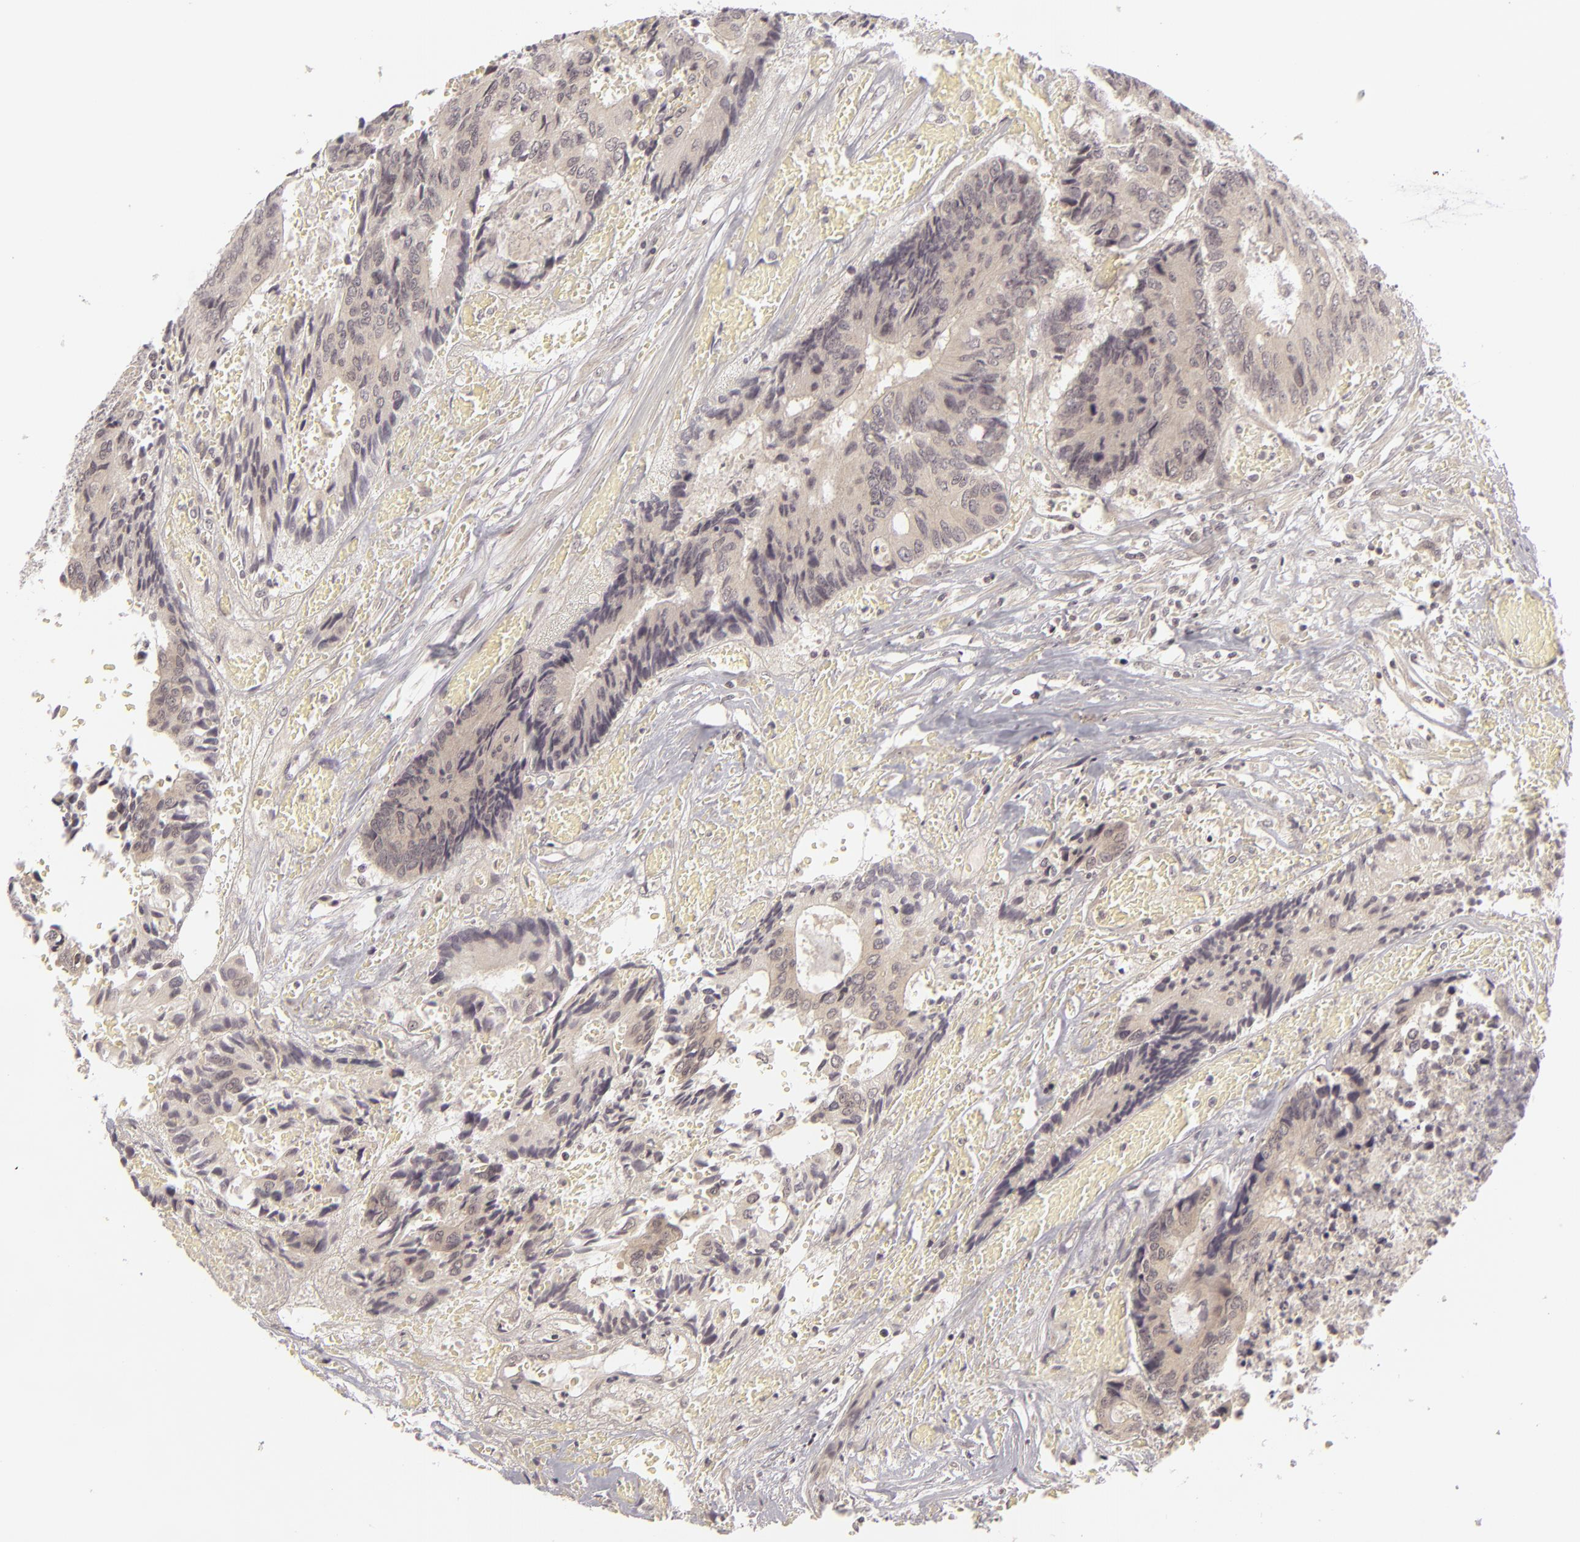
{"staining": {"intensity": "weak", "quantity": ">75%", "location": "cytoplasmic/membranous"}, "tissue": "colorectal cancer", "cell_type": "Tumor cells", "image_type": "cancer", "snomed": [{"axis": "morphology", "description": "Adenocarcinoma, NOS"}, {"axis": "topography", "description": "Rectum"}], "caption": "Human colorectal cancer (adenocarcinoma) stained for a protein (brown) shows weak cytoplasmic/membranous positive positivity in about >75% of tumor cells.", "gene": "DLG3", "patient": {"sex": "male", "age": 55}}